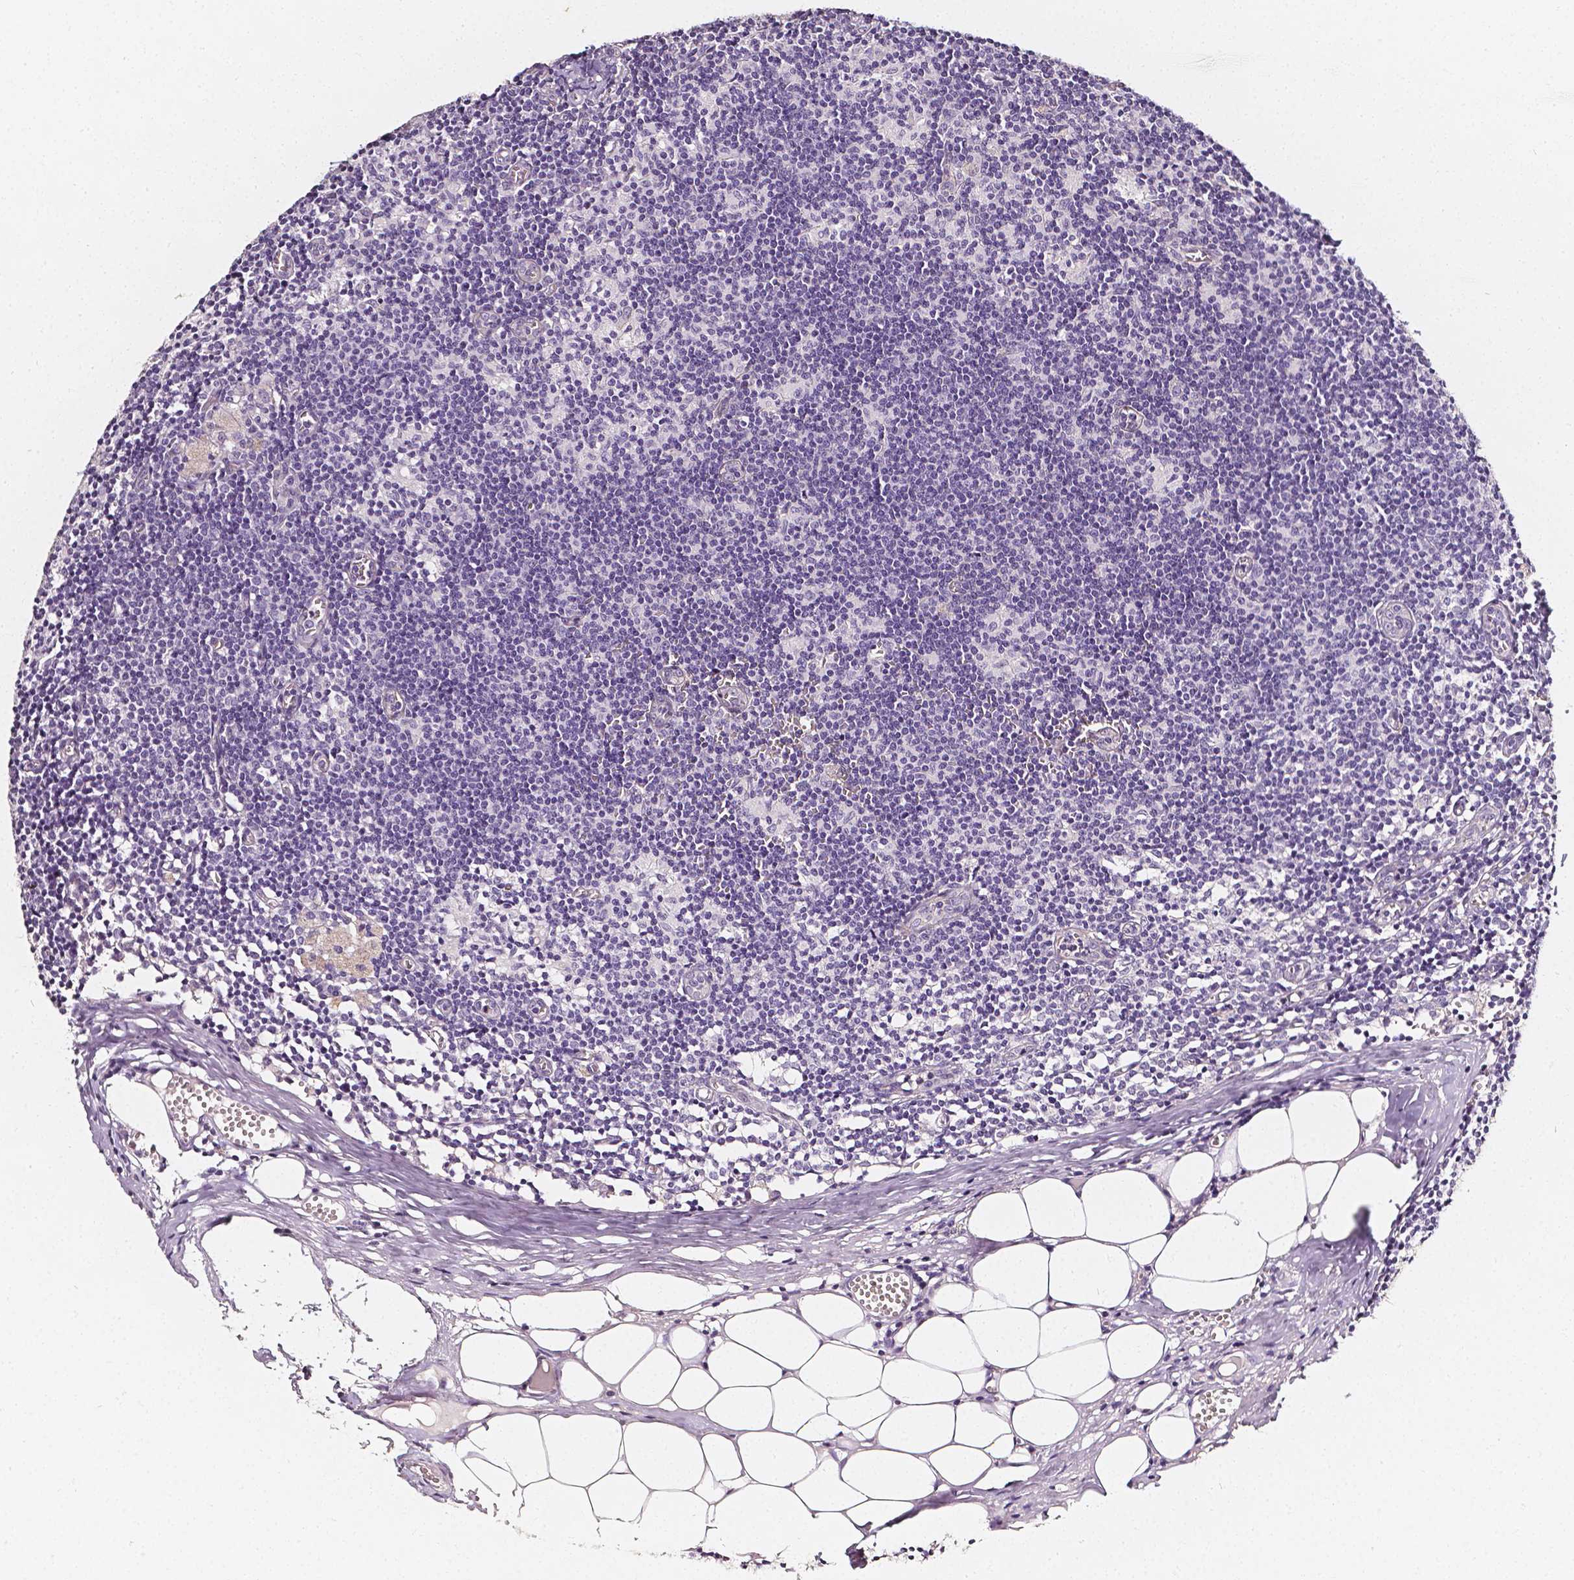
{"staining": {"intensity": "negative", "quantity": "none", "location": "none"}, "tissue": "lymph node", "cell_type": "Non-germinal center cells", "image_type": "normal", "snomed": [{"axis": "morphology", "description": "Normal tissue, NOS"}, {"axis": "topography", "description": "Lymph node"}], "caption": "Immunohistochemistry (IHC) histopathology image of normal lymph node: human lymph node stained with DAB (3,3'-diaminobenzidine) demonstrates no significant protein positivity in non-germinal center cells.", "gene": "THY1", "patient": {"sex": "female", "age": 52}}